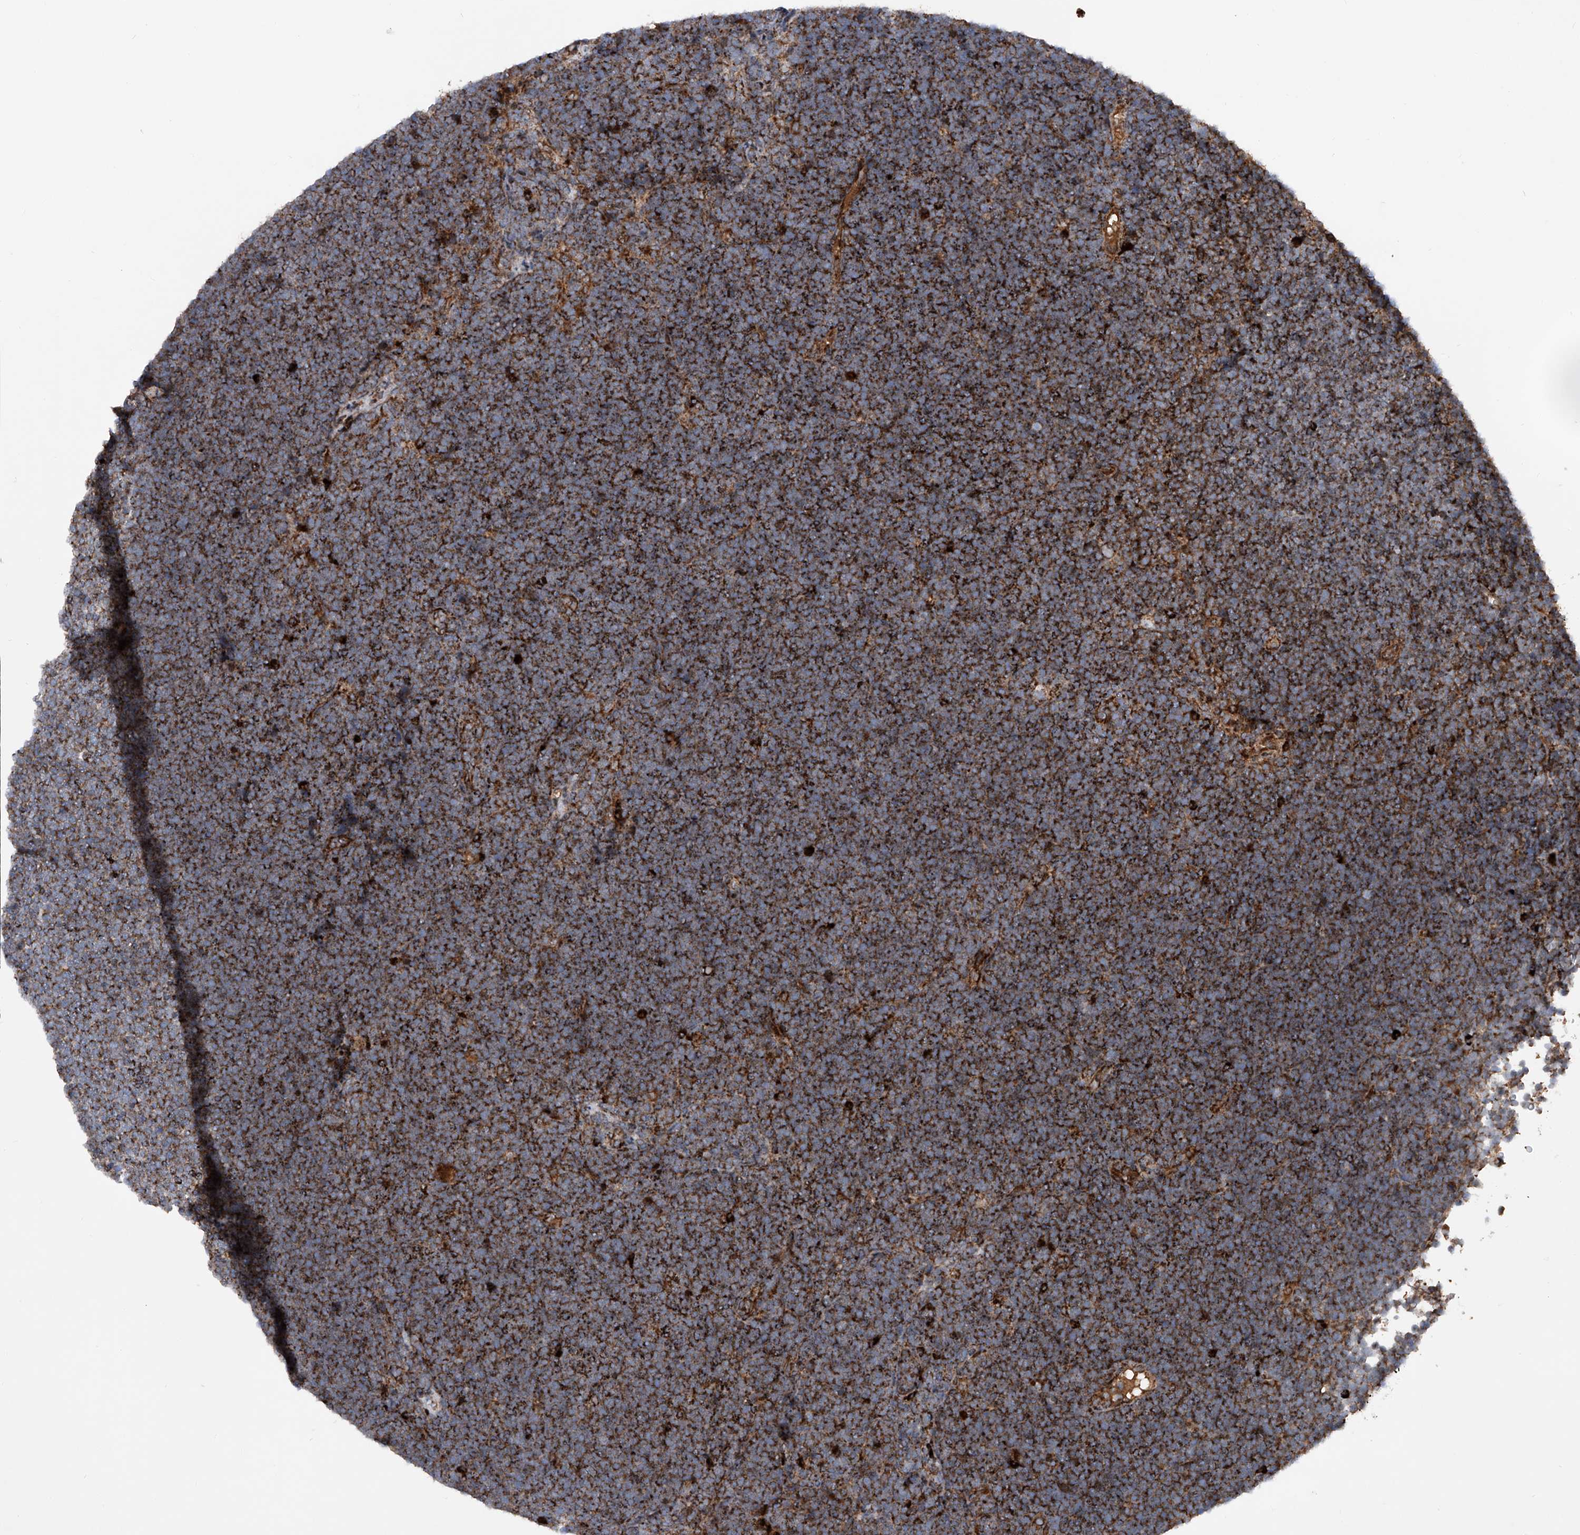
{"staining": {"intensity": "strong", "quantity": ">75%", "location": "cytoplasmic/membranous"}, "tissue": "lymphoma", "cell_type": "Tumor cells", "image_type": "cancer", "snomed": [{"axis": "morphology", "description": "Malignant lymphoma, non-Hodgkin's type, High grade"}, {"axis": "topography", "description": "Lymph node"}], "caption": "A micrograph of lymphoma stained for a protein exhibits strong cytoplasmic/membranous brown staining in tumor cells.", "gene": "DAD1", "patient": {"sex": "male", "age": 13}}